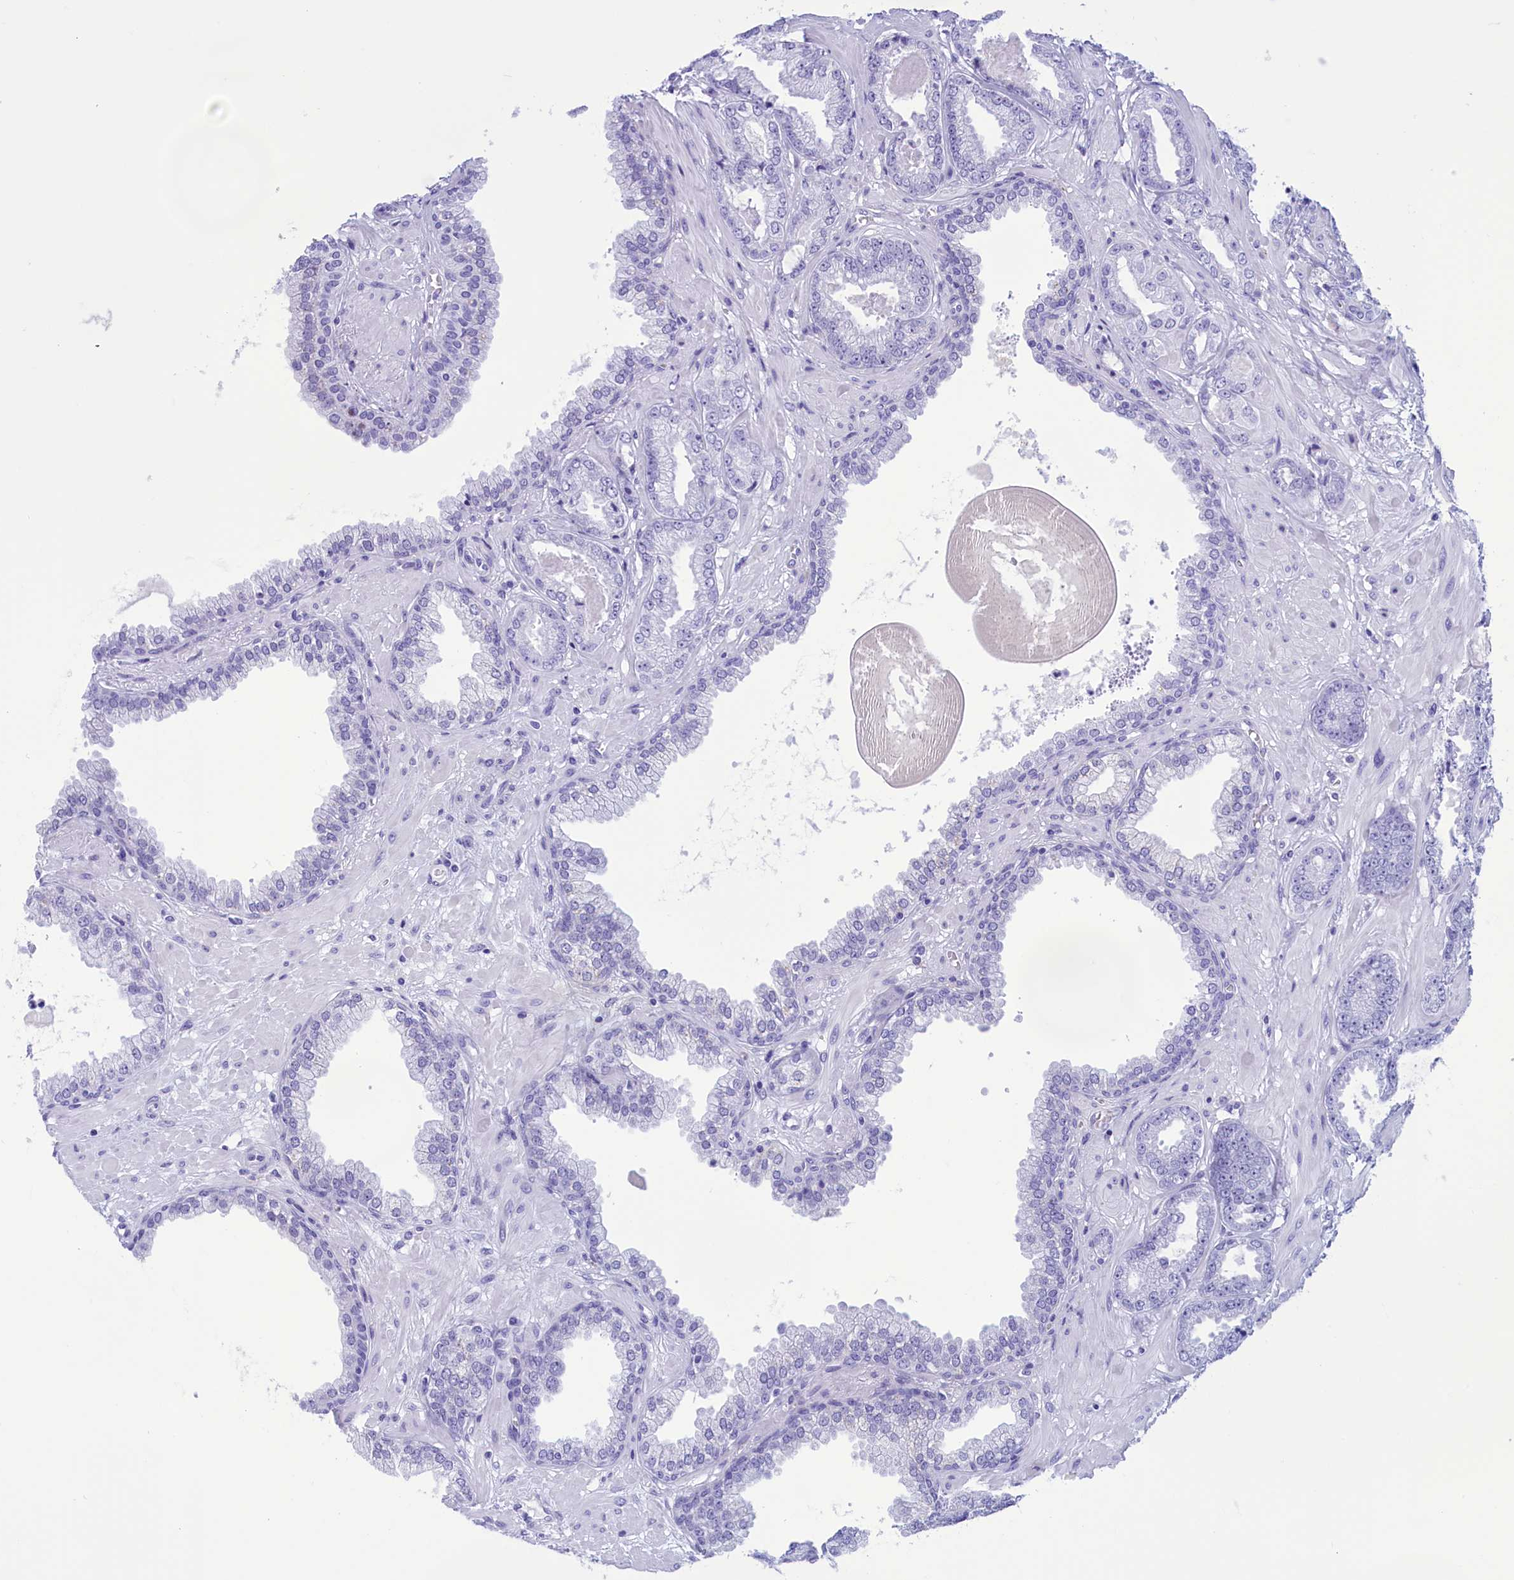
{"staining": {"intensity": "negative", "quantity": "none", "location": "none"}, "tissue": "prostate cancer", "cell_type": "Tumor cells", "image_type": "cancer", "snomed": [{"axis": "morphology", "description": "Adenocarcinoma, Low grade"}, {"axis": "topography", "description": "Prostate"}], "caption": "Immunohistochemistry (IHC) of human prostate low-grade adenocarcinoma reveals no staining in tumor cells.", "gene": "BRI3", "patient": {"sex": "male", "age": 64}}